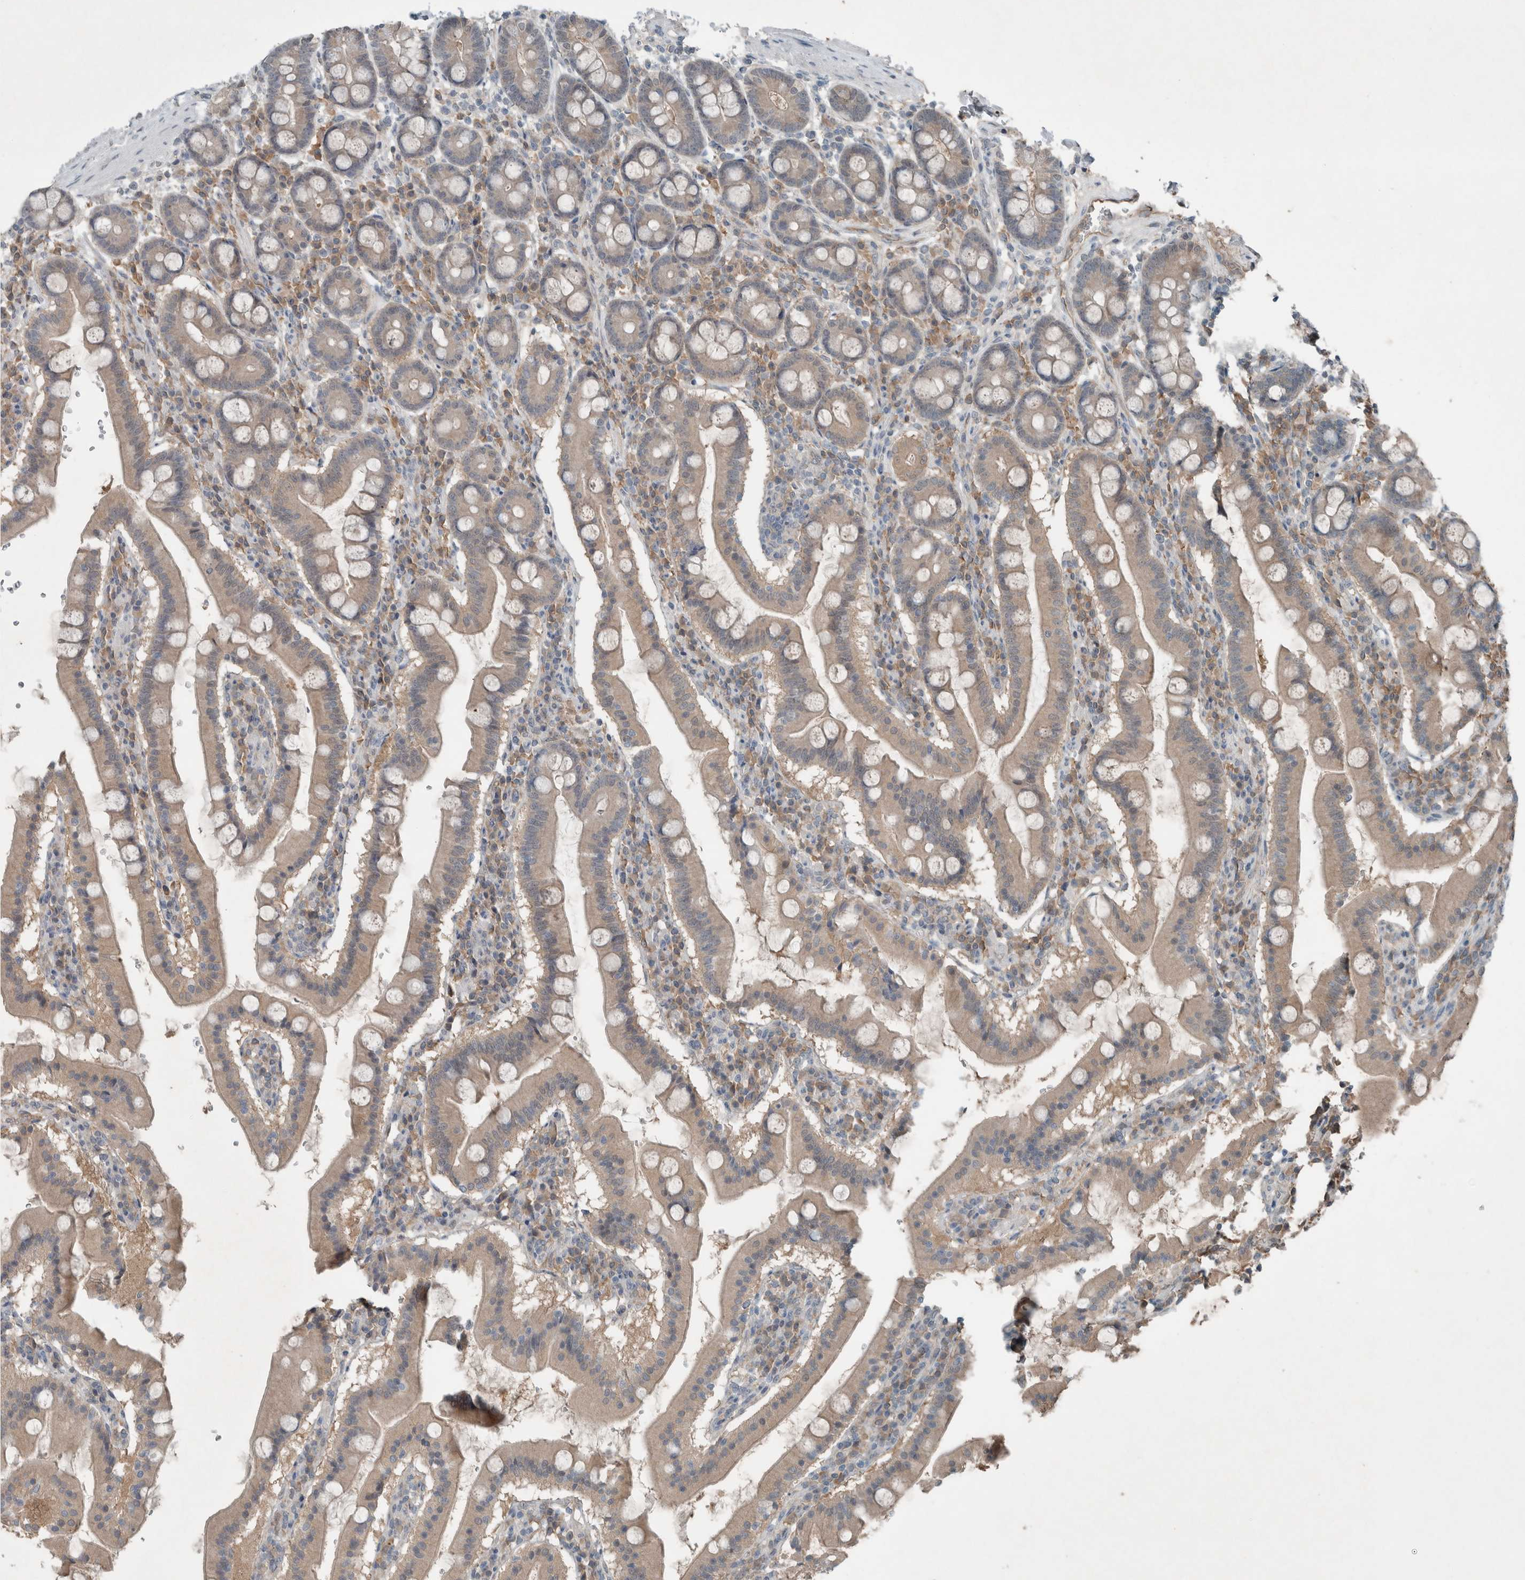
{"staining": {"intensity": "weak", "quantity": ">75%", "location": "cytoplasmic/membranous"}, "tissue": "duodenum", "cell_type": "Glandular cells", "image_type": "normal", "snomed": [{"axis": "morphology", "description": "Normal tissue, NOS"}, {"axis": "morphology", "description": "Adenocarcinoma, NOS"}, {"axis": "topography", "description": "Pancreas"}, {"axis": "topography", "description": "Duodenum"}], "caption": "Duodenum stained for a protein (brown) reveals weak cytoplasmic/membranous positive staining in about >75% of glandular cells.", "gene": "ENSG00000285245", "patient": {"sex": "male", "age": 50}}